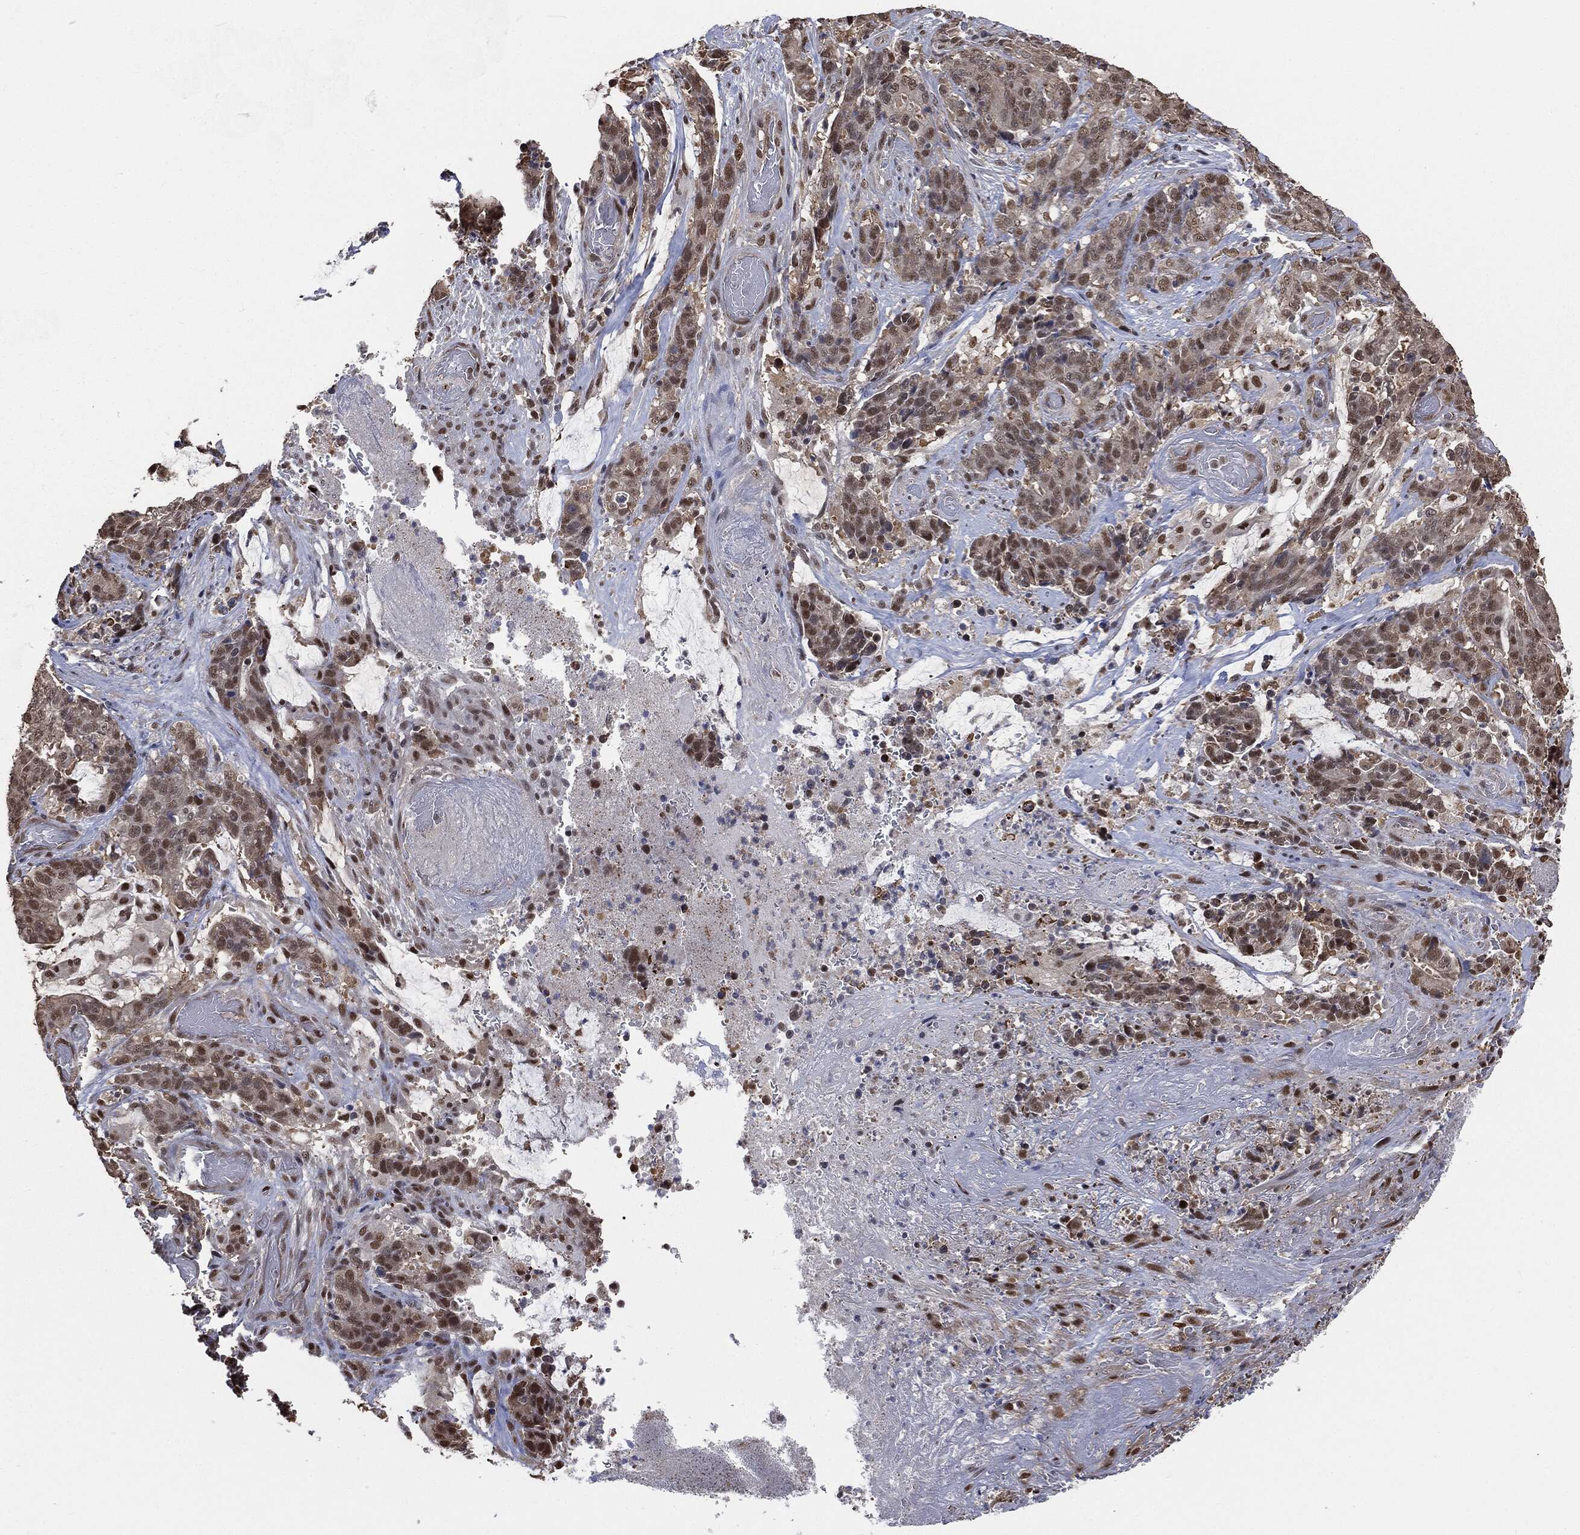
{"staining": {"intensity": "moderate", "quantity": "25%-75%", "location": "nuclear"}, "tissue": "stomach cancer", "cell_type": "Tumor cells", "image_type": "cancer", "snomed": [{"axis": "morphology", "description": "Normal tissue, NOS"}, {"axis": "morphology", "description": "Adenocarcinoma, NOS"}, {"axis": "topography", "description": "Stomach"}], "caption": "Tumor cells demonstrate moderate nuclear positivity in about 25%-75% of cells in stomach adenocarcinoma. (DAB IHC with brightfield microscopy, high magnification).", "gene": "SHLD2", "patient": {"sex": "female", "age": 64}}